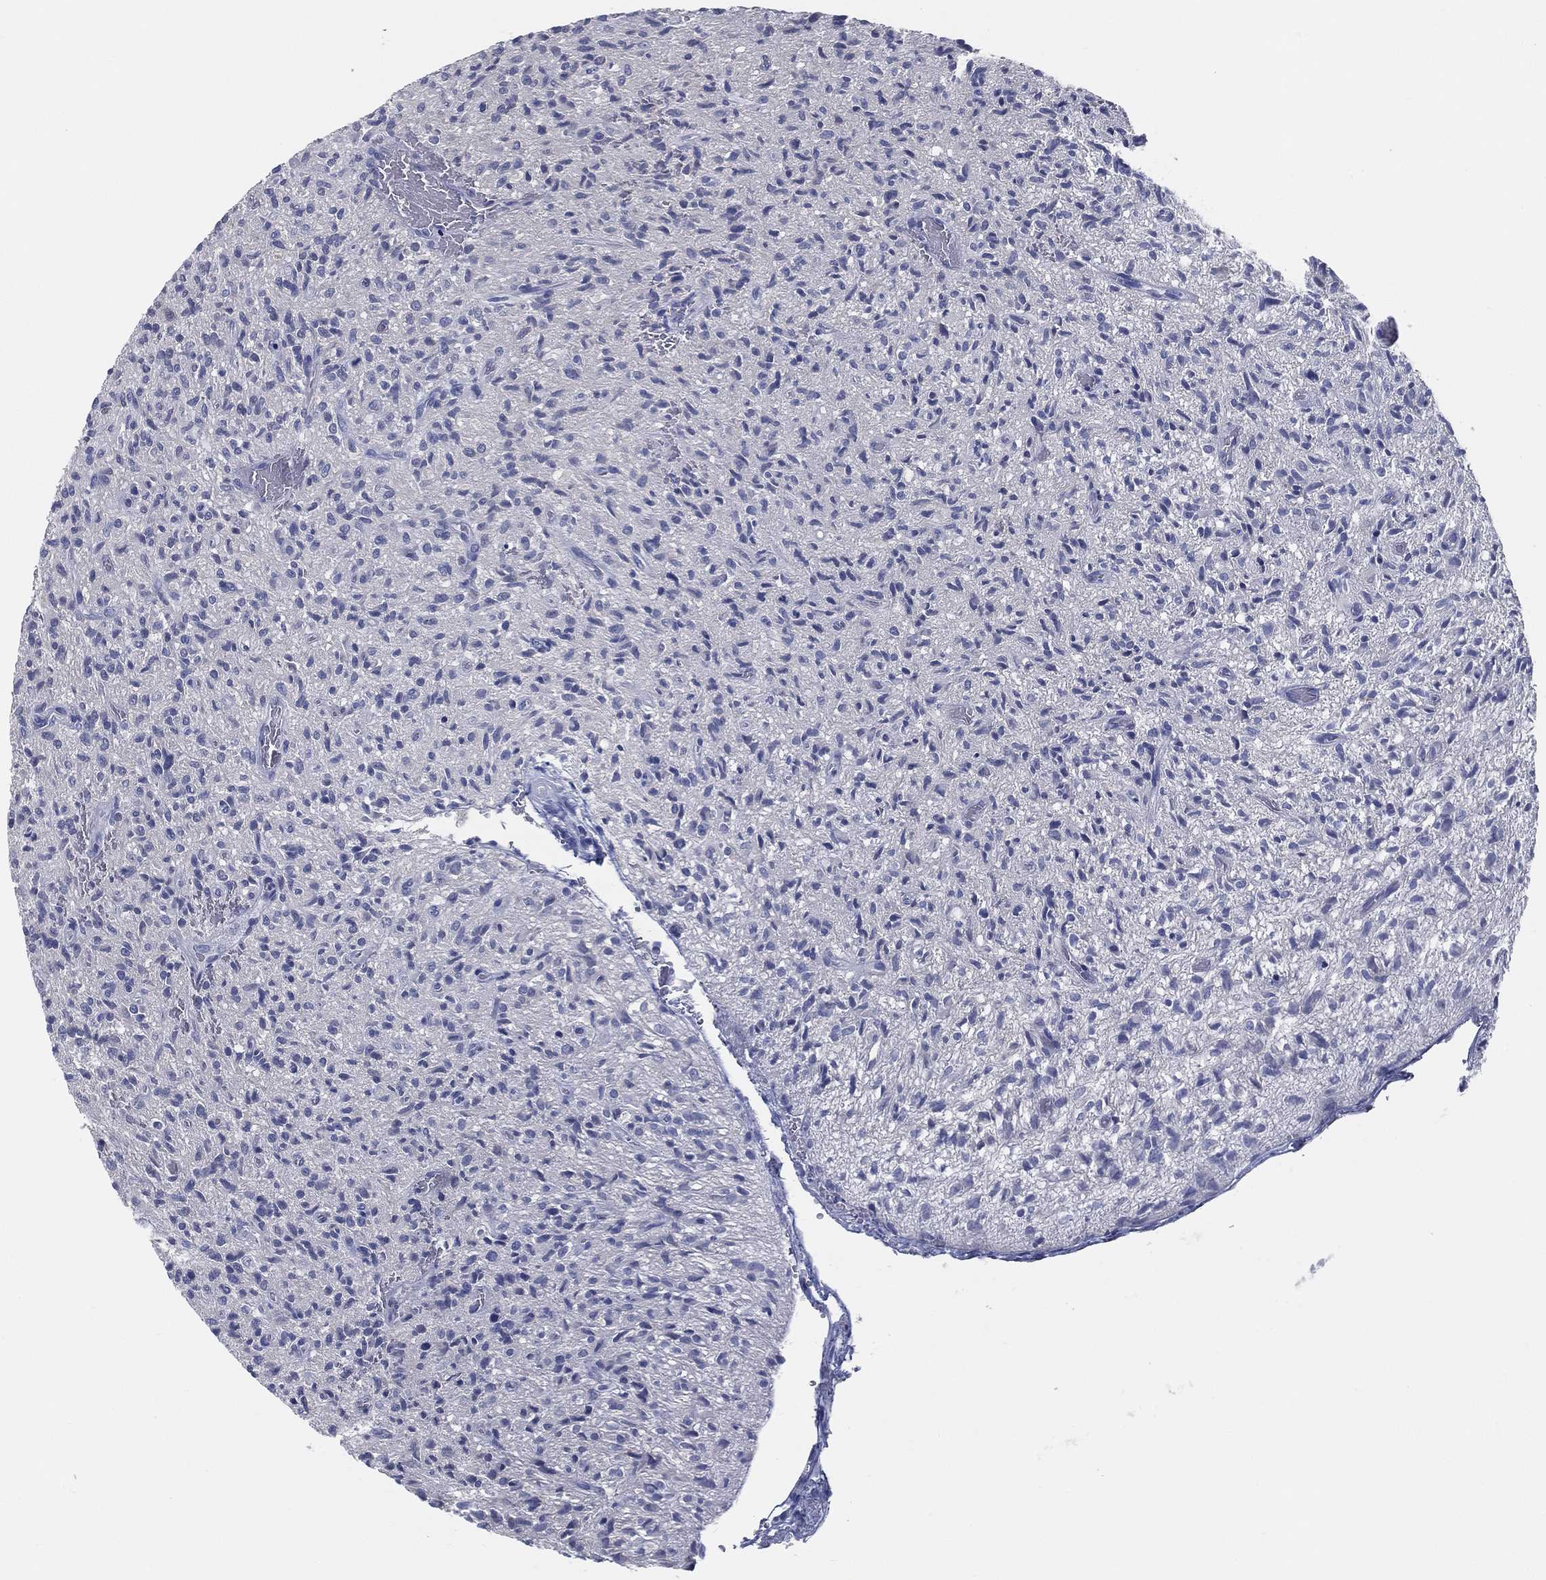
{"staining": {"intensity": "negative", "quantity": "none", "location": "none"}, "tissue": "glioma", "cell_type": "Tumor cells", "image_type": "cancer", "snomed": [{"axis": "morphology", "description": "Glioma, malignant, High grade"}, {"axis": "topography", "description": "Brain"}], "caption": "A micrograph of glioma stained for a protein shows no brown staining in tumor cells.", "gene": "STS", "patient": {"sex": "male", "age": 64}}